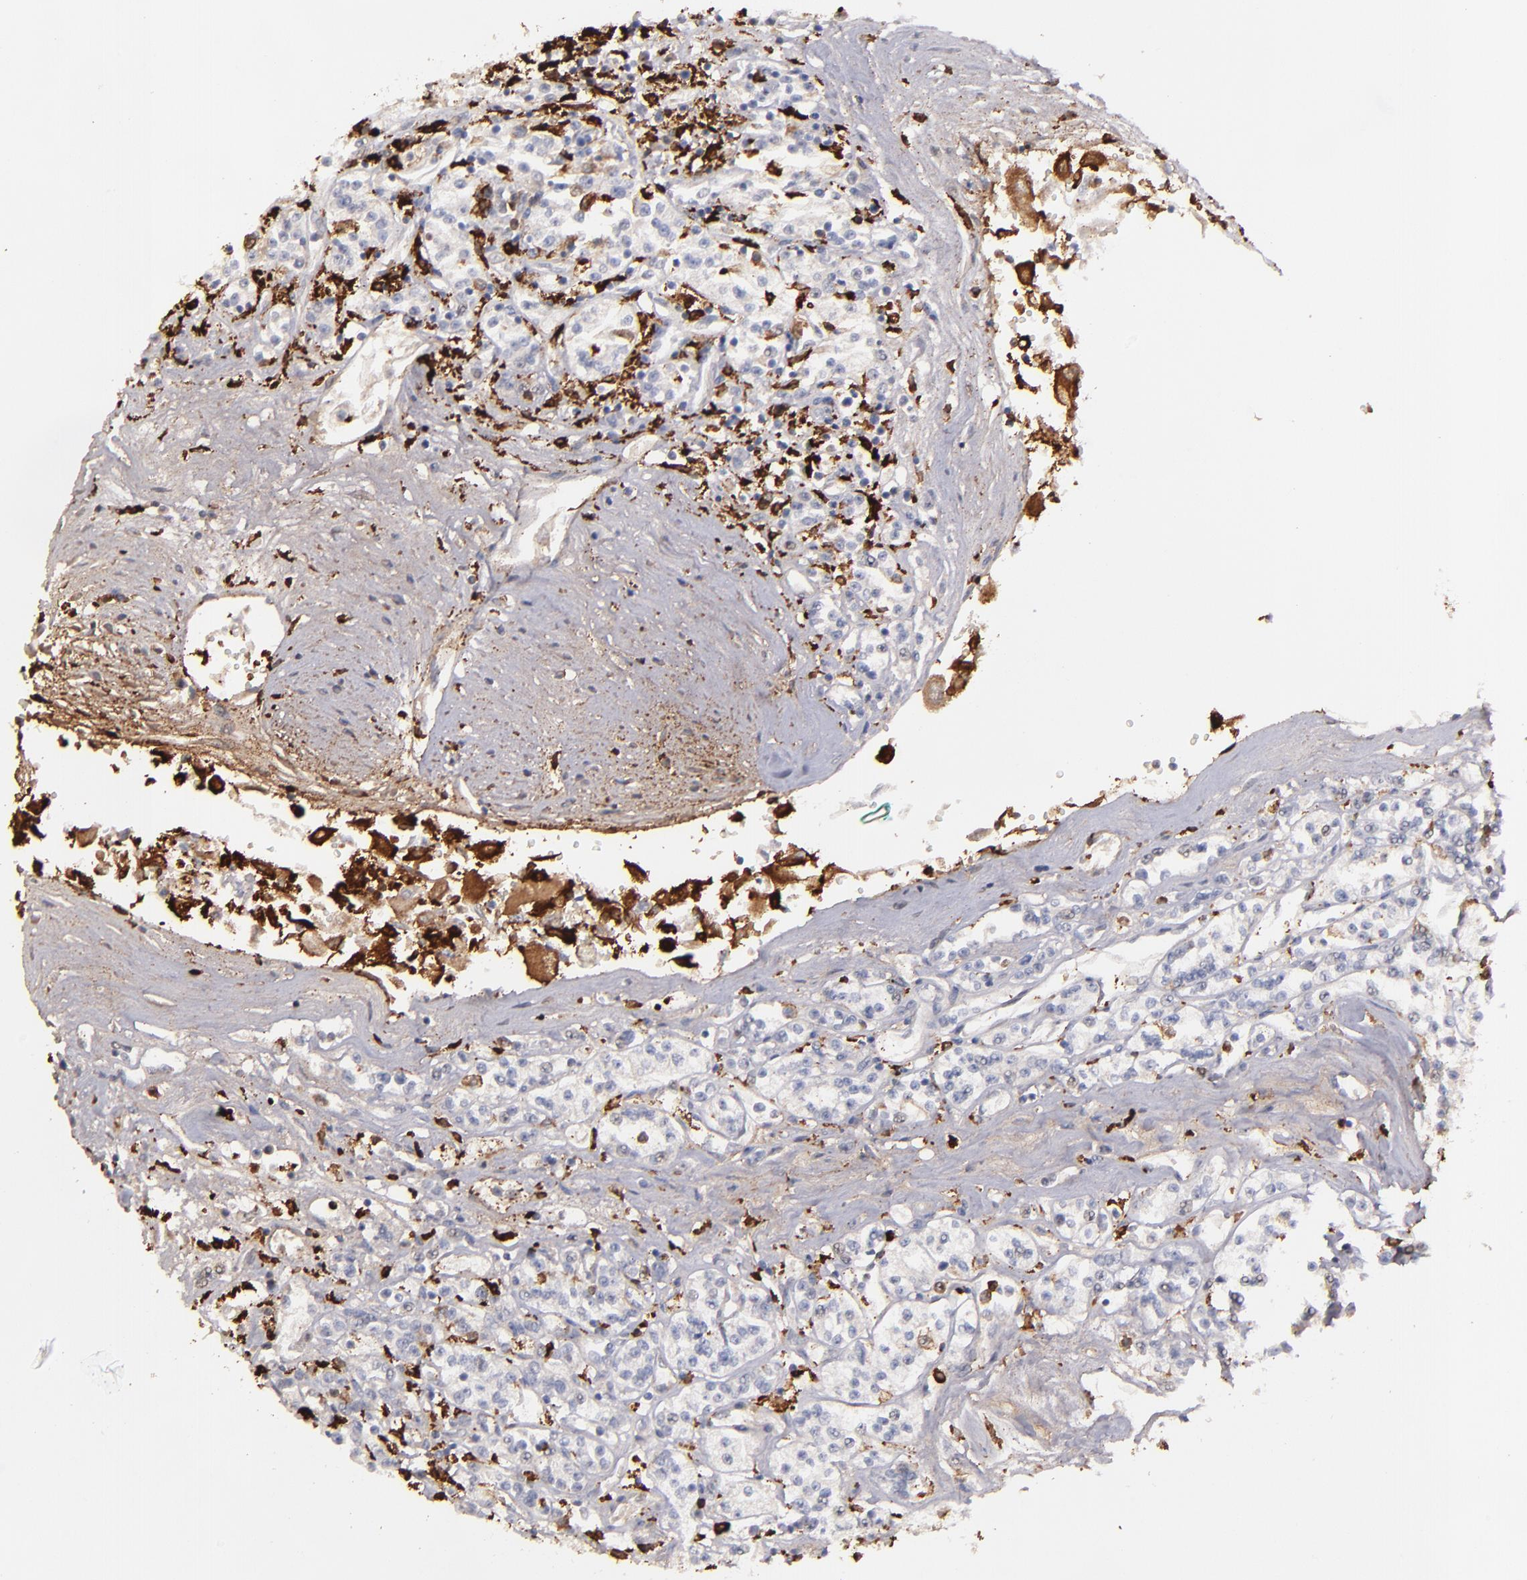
{"staining": {"intensity": "negative", "quantity": "none", "location": "none"}, "tissue": "renal cancer", "cell_type": "Tumor cells", "image_type": "cancer", "snomed": [{"axis": "morphology", "description": "Adenocarcinoma, NOS"}, {"axis": "topography", "description": "Kidney"}], "caption": "Micrograph shows no significant protein positivity in tumor cells of renal cancer (adenocarcinoma).", "gene": "C1QA", "patient": {"sex": "female", "age": 76}}